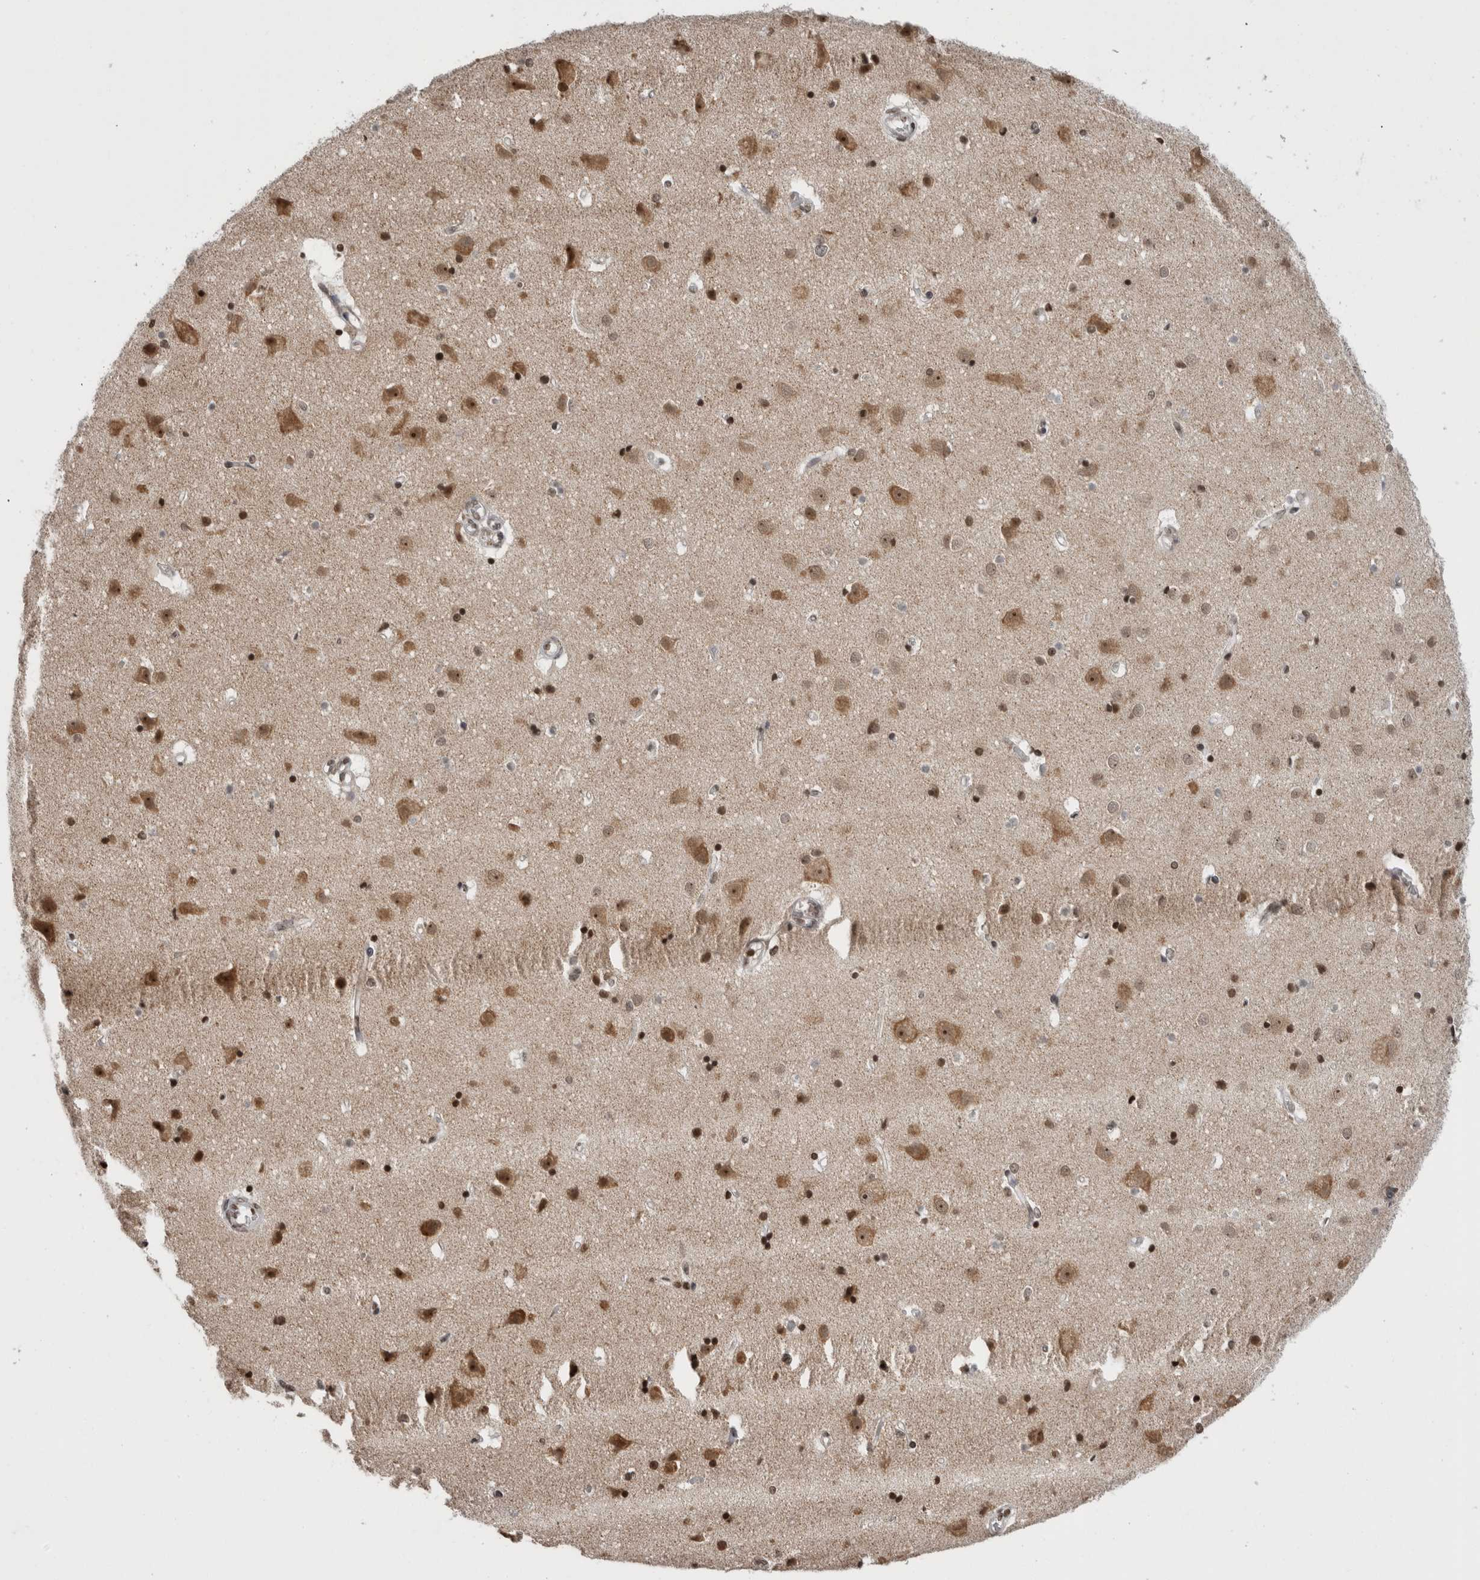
{"staining": {"intensity": "weak", "quantity": ">75%", "location": "nuclear"}, "tissue": "cerebral cortex", "cell_type": "Endothelial cells", "image_type": "normal", "snomed": [{"axis": "morphology", "description": "Normal tissue, NOS"}, {"axis": "topography", "description": "Cerebral cortex"}], "caption": "The photomicrograph reveals a brown stain indicating the presence of a protein in the nuclear of endothelial cells in cerebral cortex. Immunohistochemistry stains the protein in brown and the nuclei are stained blue.", "gene": "ZBTB11", "patient": {"sex": "male", "age": 54}}